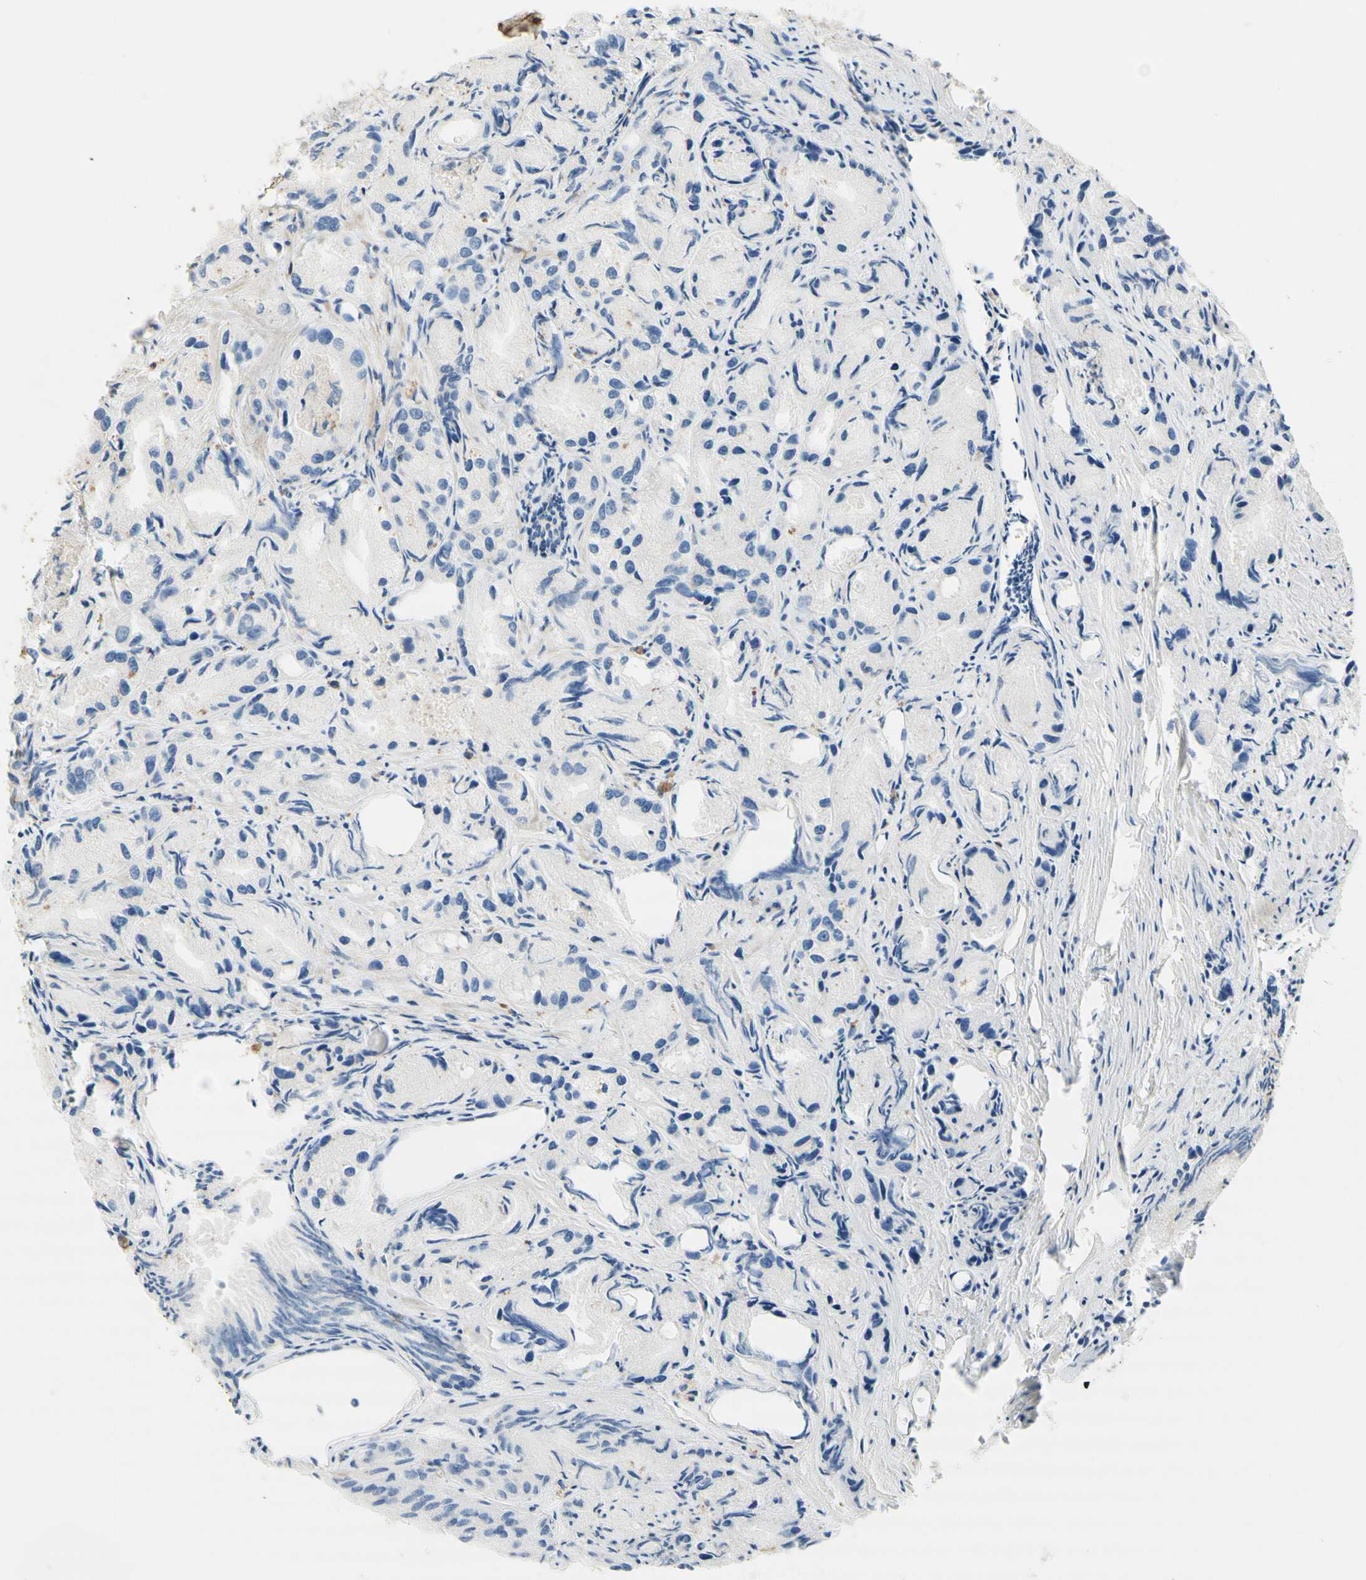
{"staining": {"intensity": "negative", "quantity": "none", "location": "none"}, "tissue": "prostate cancer", "cell_type": "Tumor cells", "image_type": "cancer", "snomed": [{"axis": "morphology", "description": "Adenocarcinoma, Low grade"}, {"axis": "topography", "description": "Prostate"}], "caption": "Prostate low-grade adenocarcinoma was stained to show a protein in brown. There is no significant staining in tumor cells. (DAB (3,3'-diaminobenzidine) immunohistochemistry (IHC), high magnification).", "gene": "SPINK6", "patient": {"sex": "male", "age": 72}}